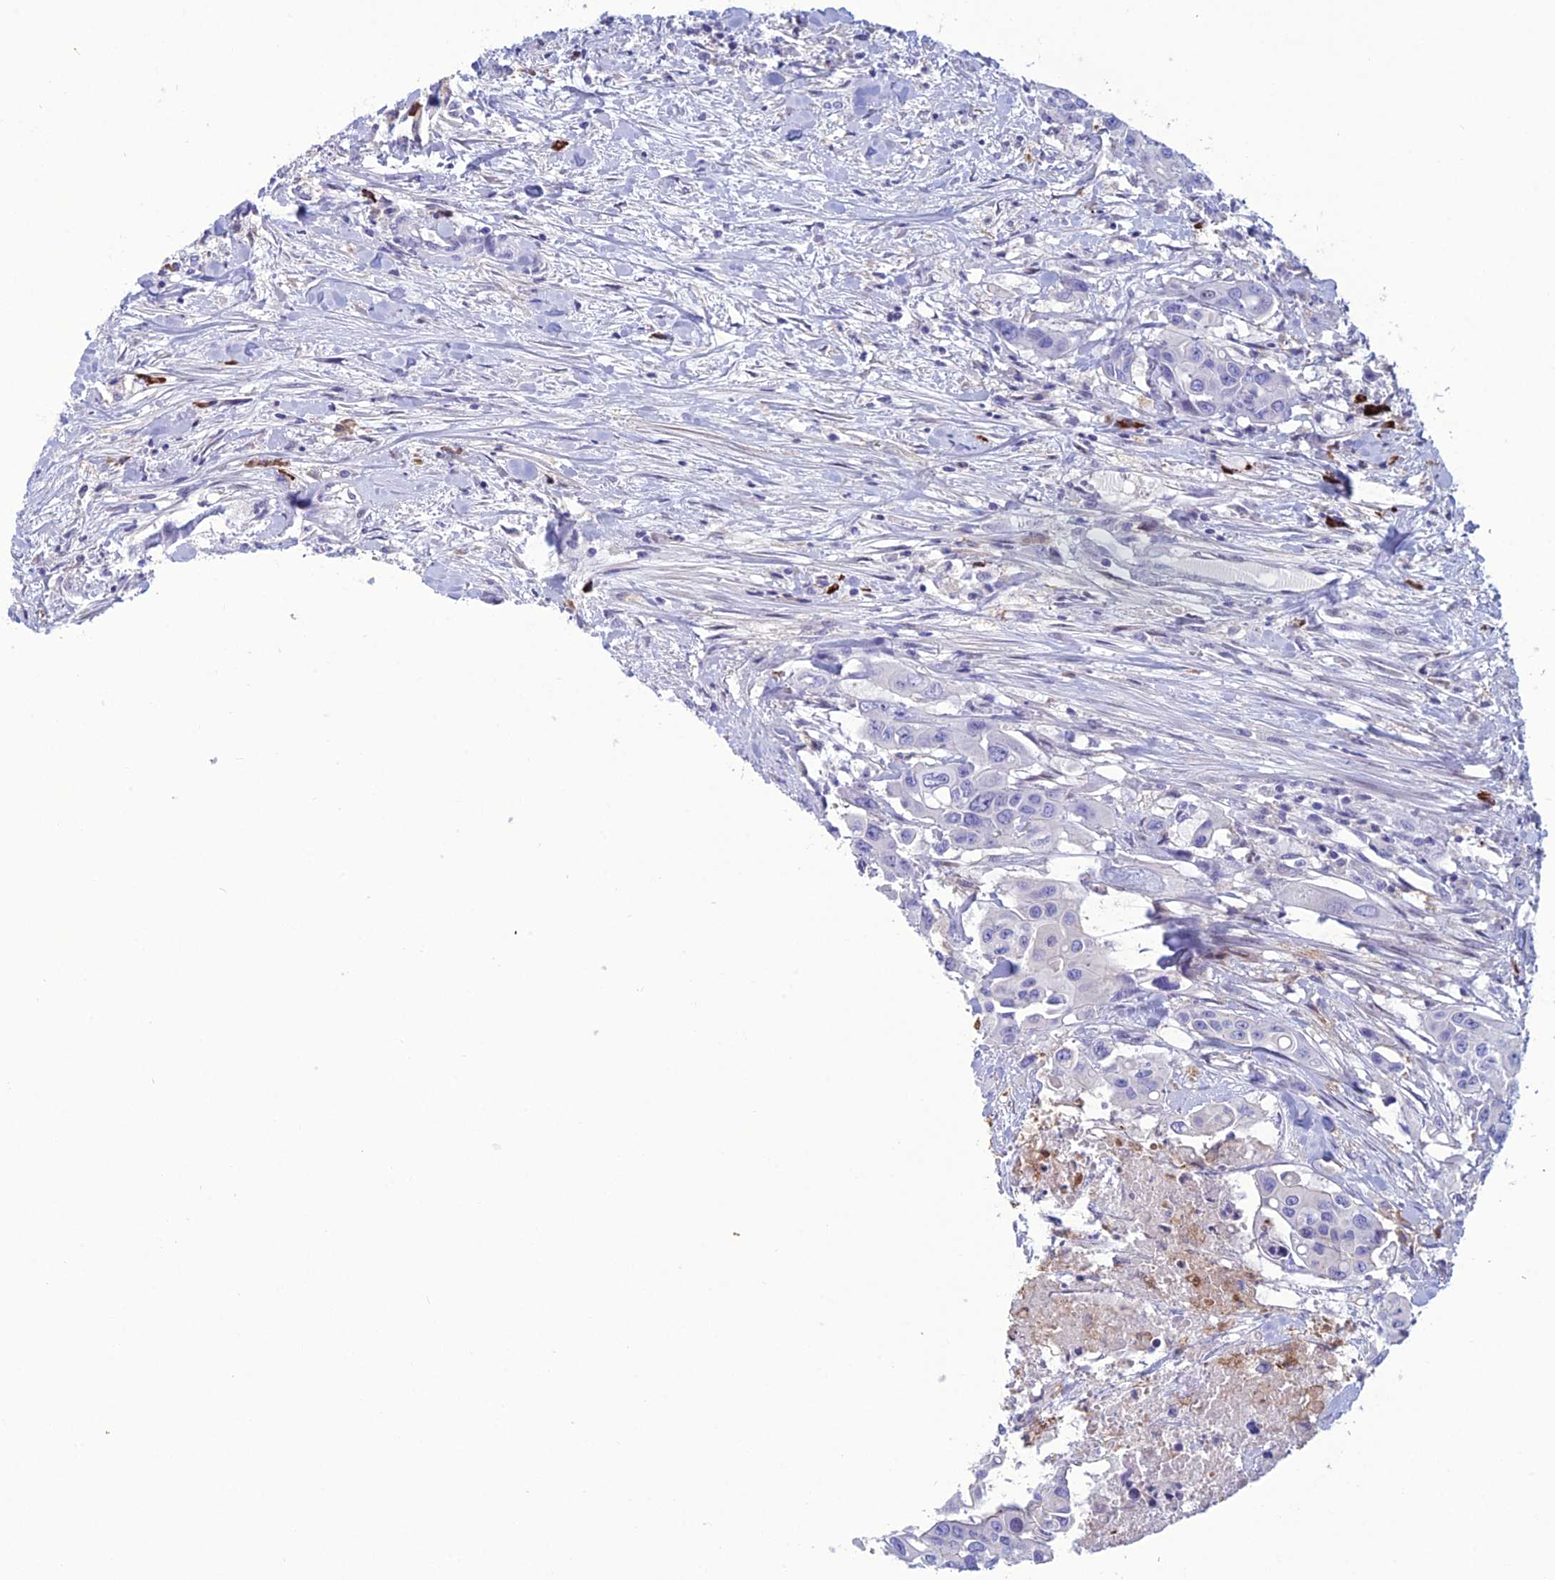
{"staining": {"intensity": "negative", "quantity": "none", "location": "none"}, "tissue": "colorectal cancer", "cell_type": "Tumor cells", "image_type": "cancer", "snomed": [{"axis": "morphology", "description": "Adenocarcinoma, NOS"}, {"axis": "topography", "description": "Colon"}], "caption": "Histopathology image shows no protein staining in tumor cells of adenocarcinoma (colorectal) tissue.", "gene": "CRB2", "patient": {"sex": "male", "age": 77}}